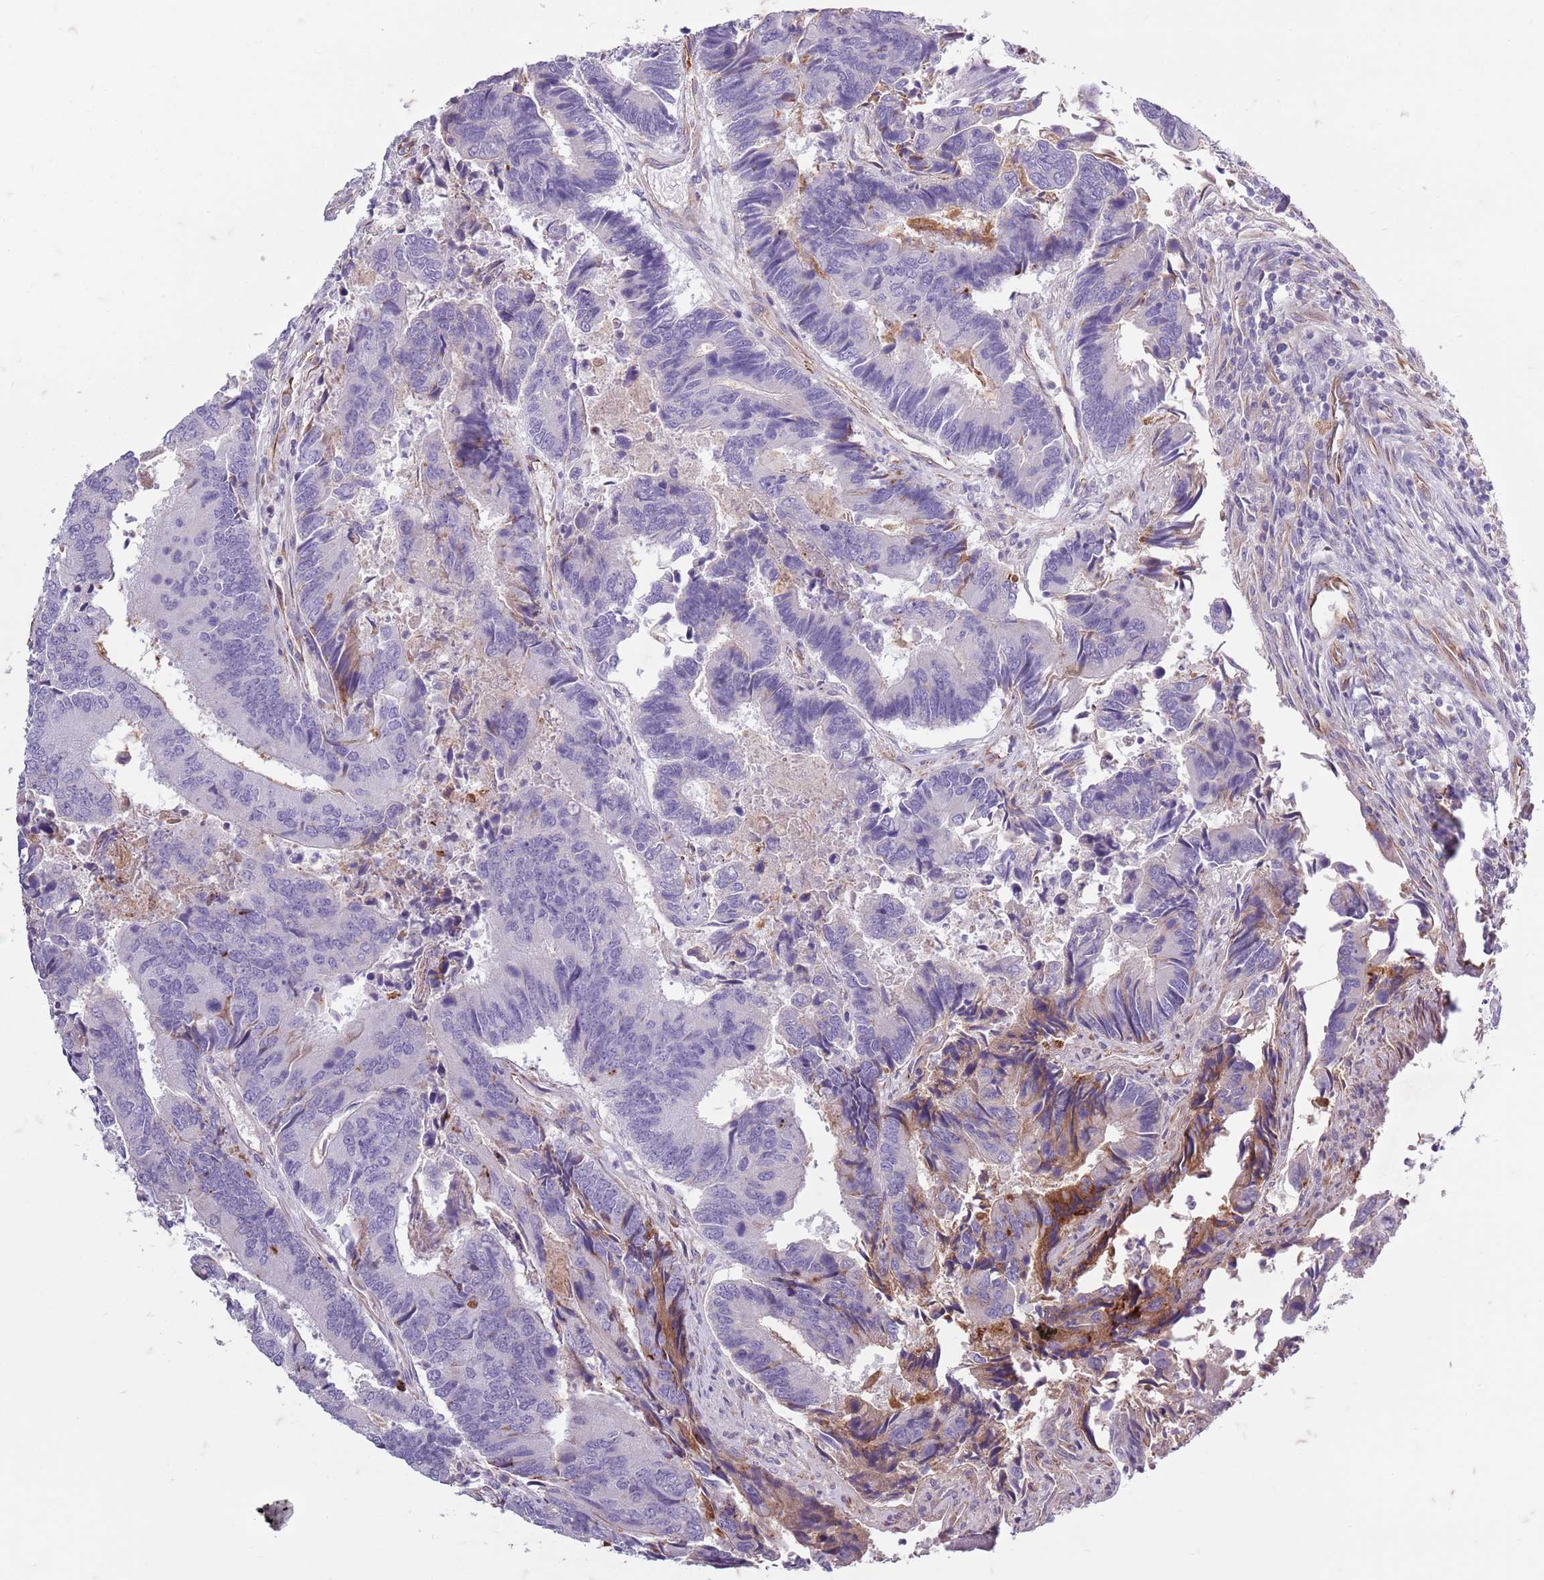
{"staining": {"intensity": "negative", "quantity": "none", "location": "none"}, "tissue": "colorectal cancer", "cell_type": "Tumor cells", "image_type": "cancer", "snomed": [{"axis": "morphology", "description": "Adenocarcinoma, NOS"}, {"axis": "topography", "description": "Colon"}], "caption": "Tumor cells are negative for brown protein staining in colorectal cancer.", "gene": "TAS2R38", "patient": {"sex": "female", "age": 67}}